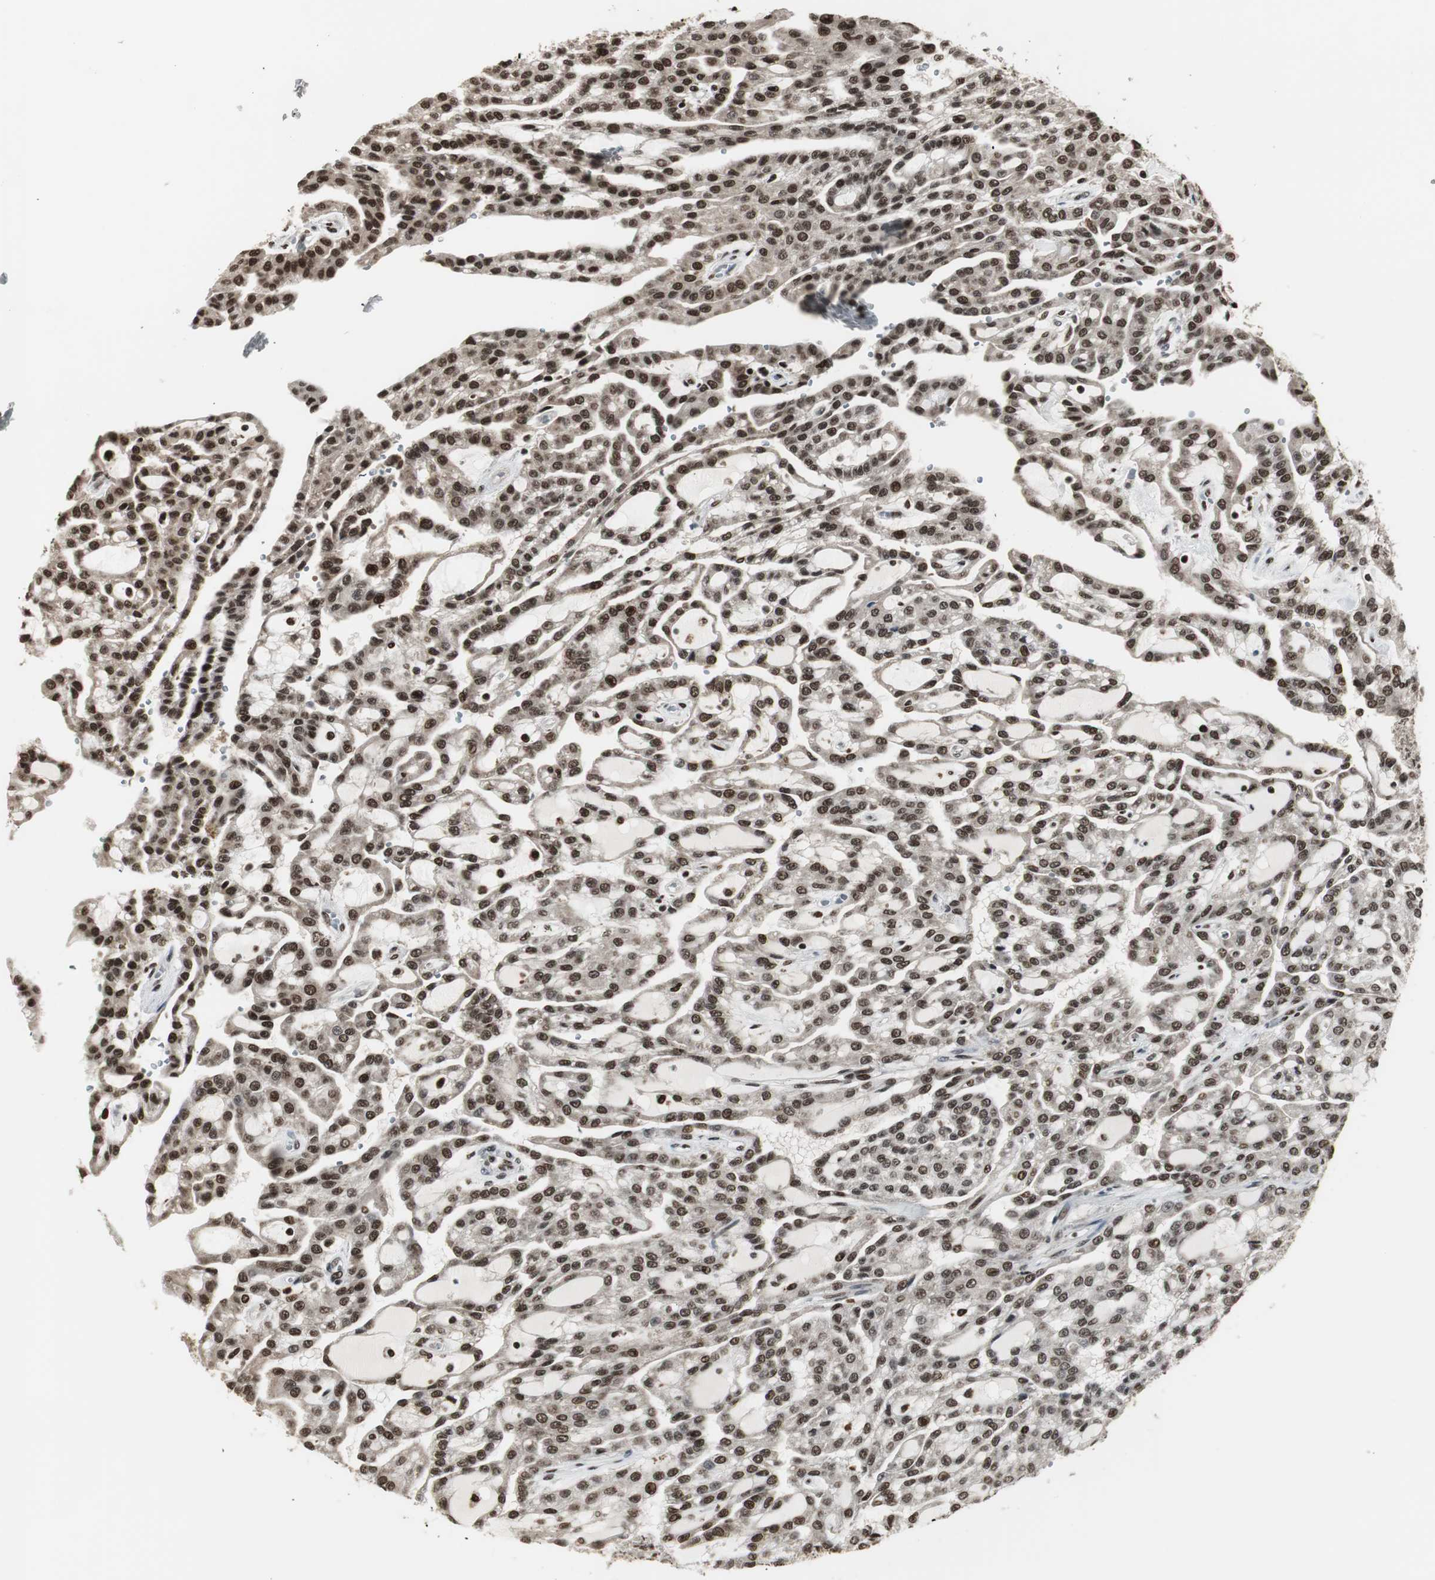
{"staining": {"intensity": "strong", "quantity": ">75%", "location": "nuclear"}, "tissue": "renal cancer", "cell_type": "Tumor cells", "image_type": "cancer", "snomed": [{"axis": "morphology", "description": "Adenocarcinoma, NOS"}, {"axis": "topography", "description": "Kidney"}], "caption": "Immunohistochemistry (IHC) photomicrograph of adenocarcinoma (renal) stained for a protein (brown), which exhibits high levels of strong nuclear staining in about >75% of tumor cells.", "gene": "PARN", "patient": {"sex": "male", "age": 63}}